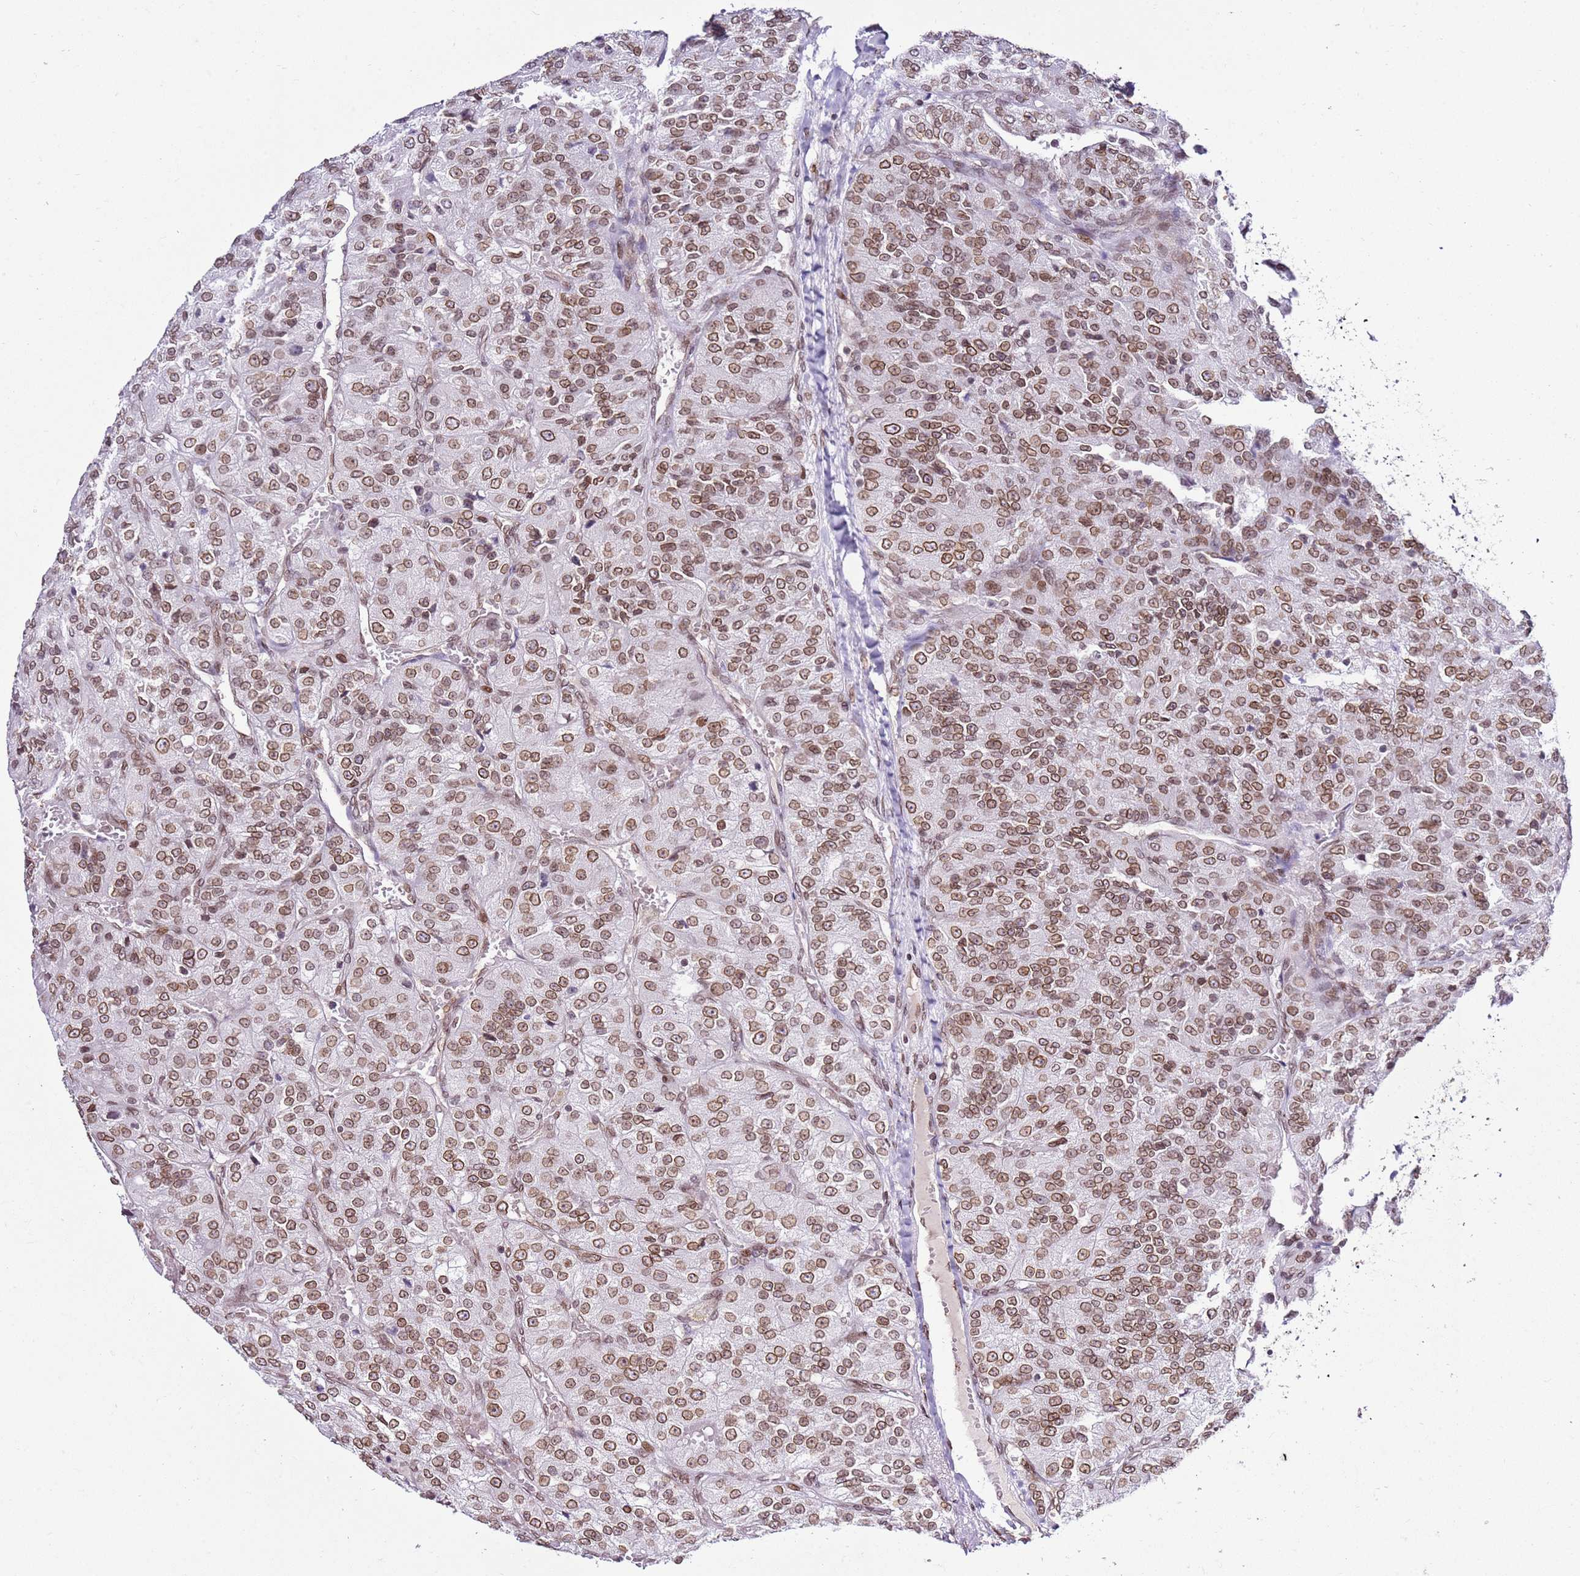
{"staining": {"intensity": "moderate", "quantity": ">75%", "location": "cytoplasmic/membranous,nuclear"}, "tissue": "renal cancer", "cell_type": "Tumor cells", "image_type": "cancer", "snomed": [{"axis": "morphology", "description": "Adenocarcinoma, NOS"}, {"axis": "topography", "description": "Kidney"}], "caption": "High-magnification brightfield microscopy of renal adenocarcinoma stained with DAB (brown) and counterstained with hematoxylin (blue). tumor cells exhibit moderate cytoplasmic/membranous and nuclear staining is identified in approximately>75% of cells.", "gene": "POU6F1", "patient": {"sex": "female", "age": 63}}